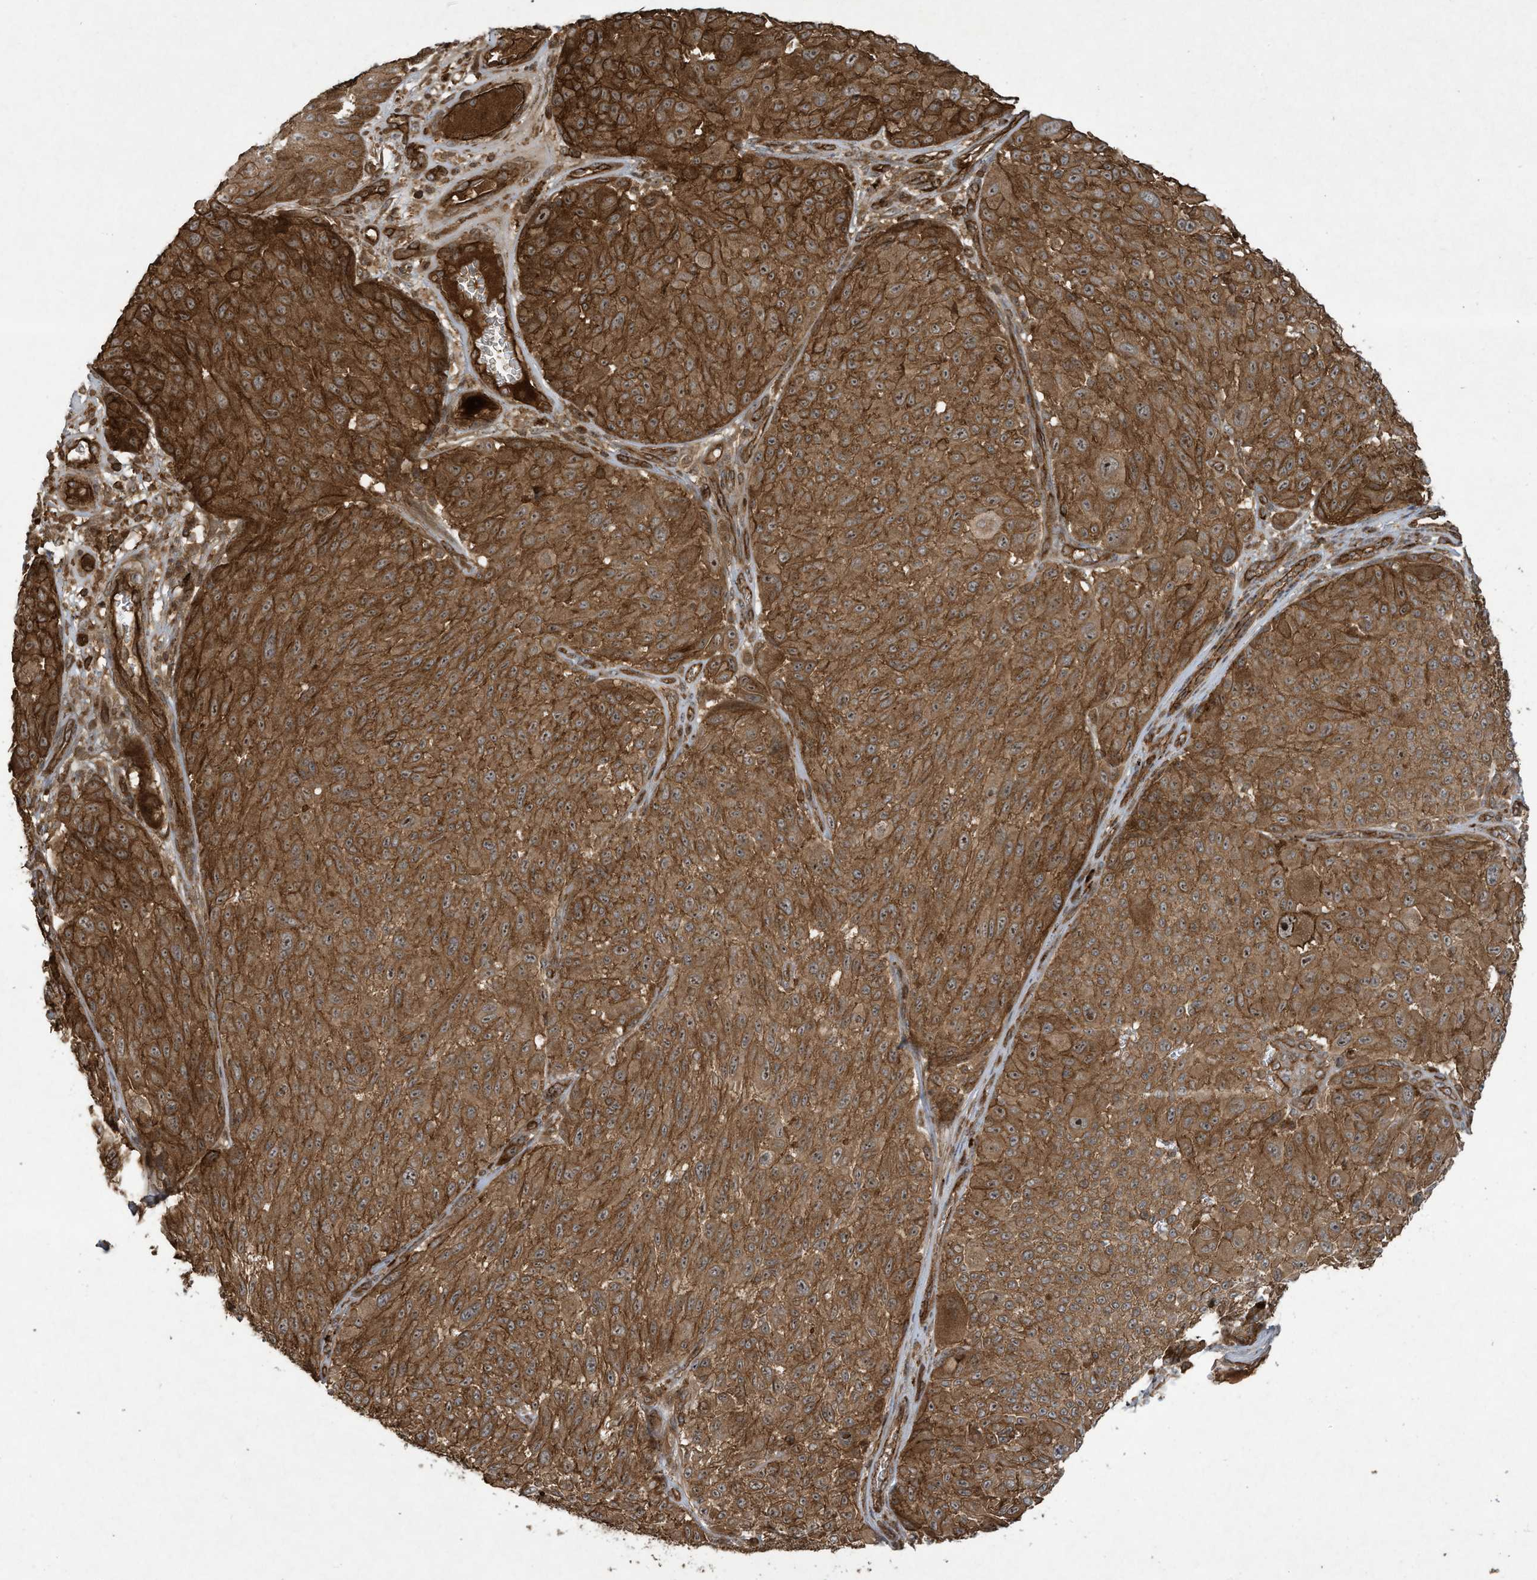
{"staining": {"intensity": "strong", "quantity": ">75%", "location": "cytoplasmic/membranous"}, "tissue": "melanoma", "cell_type": "Tumor cells", "image_type": "cancer", "snomed": [{"axis": "morphology", "description": "Malignant melanoma, NOS"}, {"axis": "topography", "description": "Skin"}], "caption": "There is high levels of strong cytoplasmic/membranous expression in tumor cells of malignant melanoma, as demonstrated by immunohistochemical staining (brown color).", "gene": "DDIT4", "patient": {"sex": "male", "age": 83}}